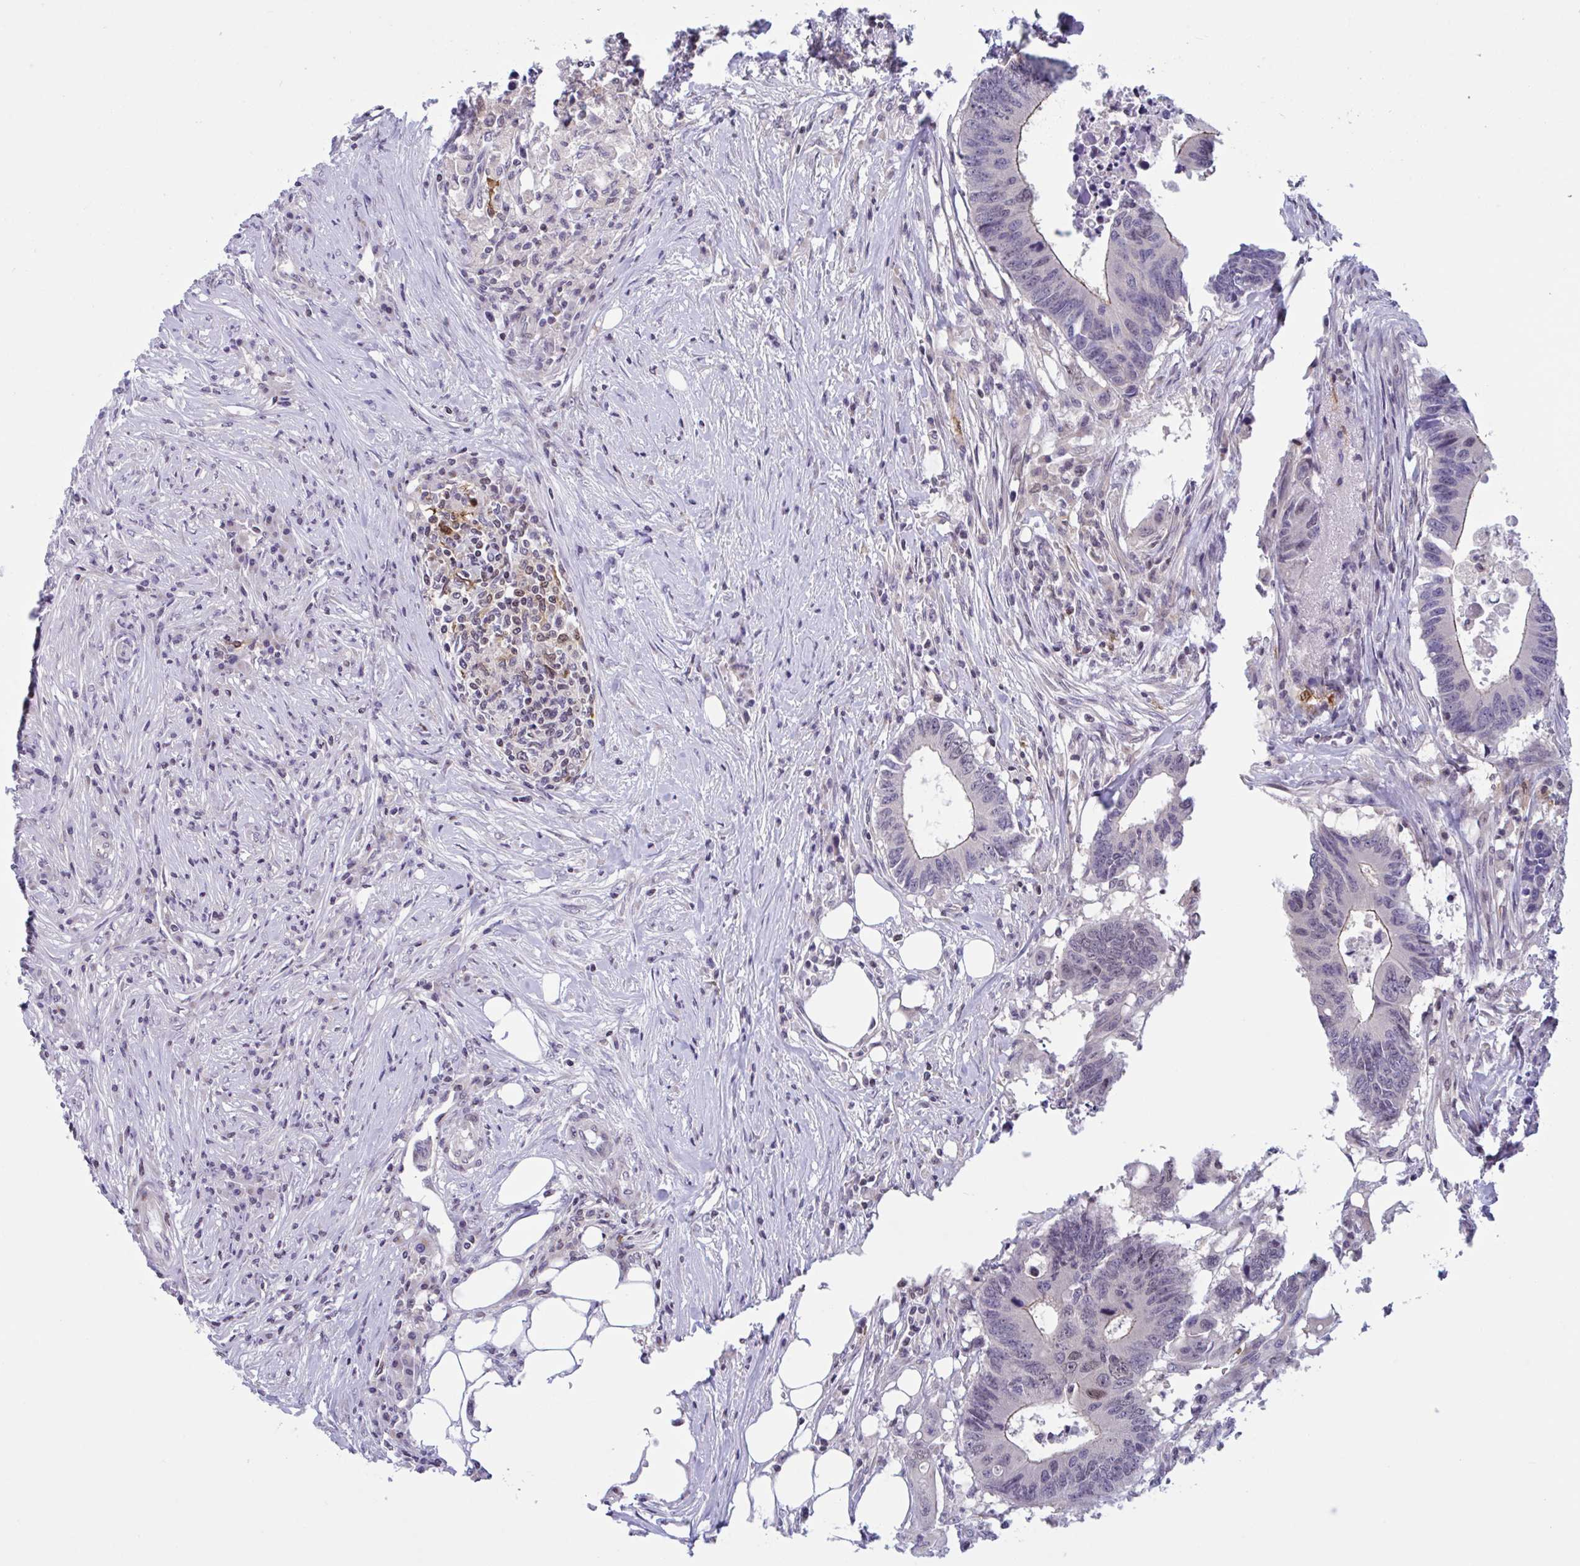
{"staining": {"intensity": "negative", "quantity": "none", "location": "none"}, "tissue": "colorectal cancer", "cell_type": "Tumor cells", "image_type": "cancer", "snomed": [{"axis": "morphology", "description": "Adenocarcinoma, NOS"}, {"axis": "topography", "description": "Colon"}], "caption": "High magnification brightfield microscopy of adenocarcinoma (colorectal) stained with DAB (brown) and counterstained with hematoxylin (blue): tumor cells show no significant positivity.", "gene": "SNX11", "patient": {"sex": "male", "age": 71}}